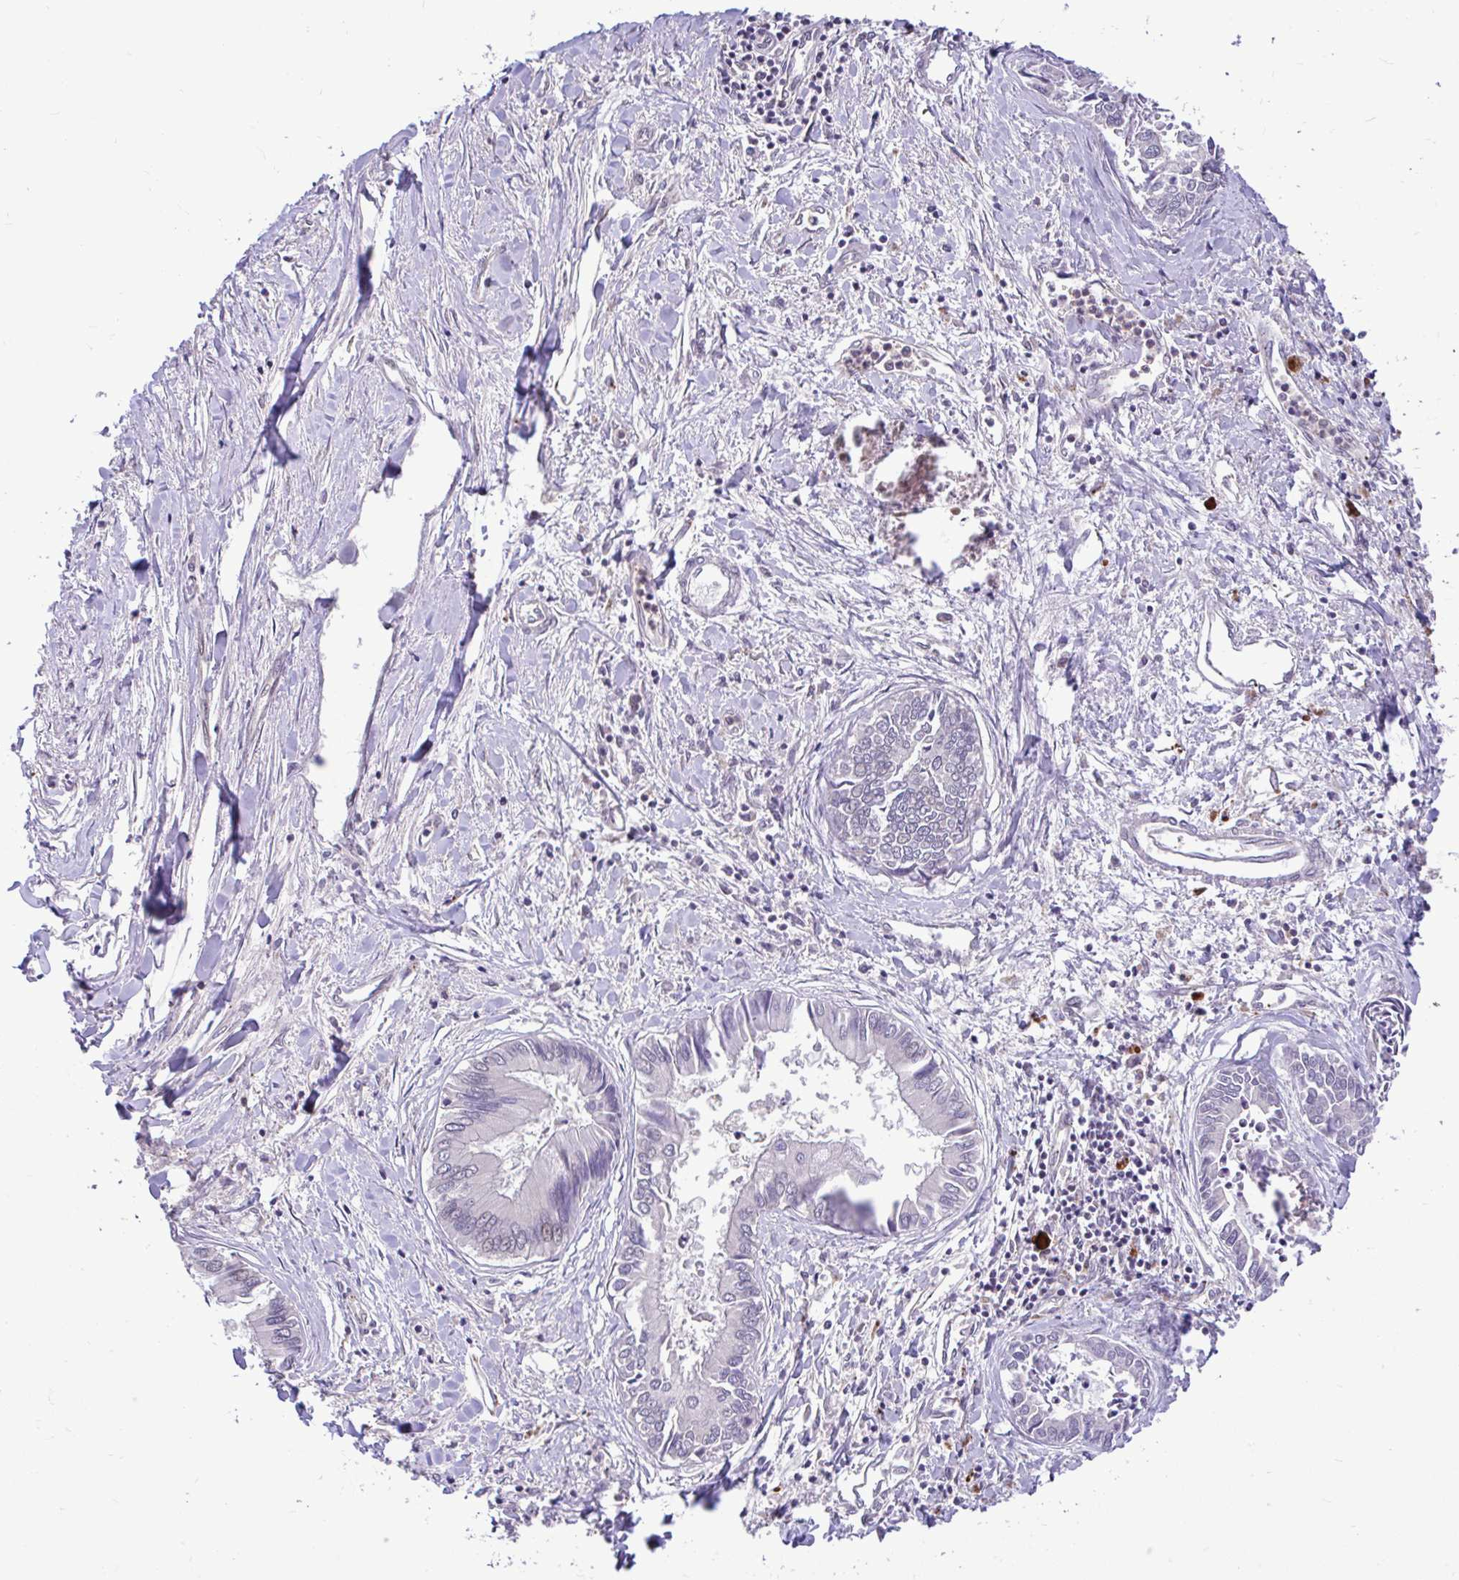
{"staining": {"intensity": "weak", "quantity": "<25%", "location": "nuclear"}, "tissue": "liver cancer", "cell_type": "Tumor cells", "image_type": "cancer", "snomed": [{"axis": "morphology", "description": "Cholangiocarcinoma"}, {"axis": "topography", "description": "Liver"}], "caption": "IHC of liver cancer (cholangiocarcinoma) exhibits no positivity in tumor cells. The staining was performed using DAB to visualize the protein expression in brown, while the nuclei were stained in blue with hematoxylin (Magnification: 20x).", "gene": "GLIS3", "patient": {"sex": "male", "age": 66}}